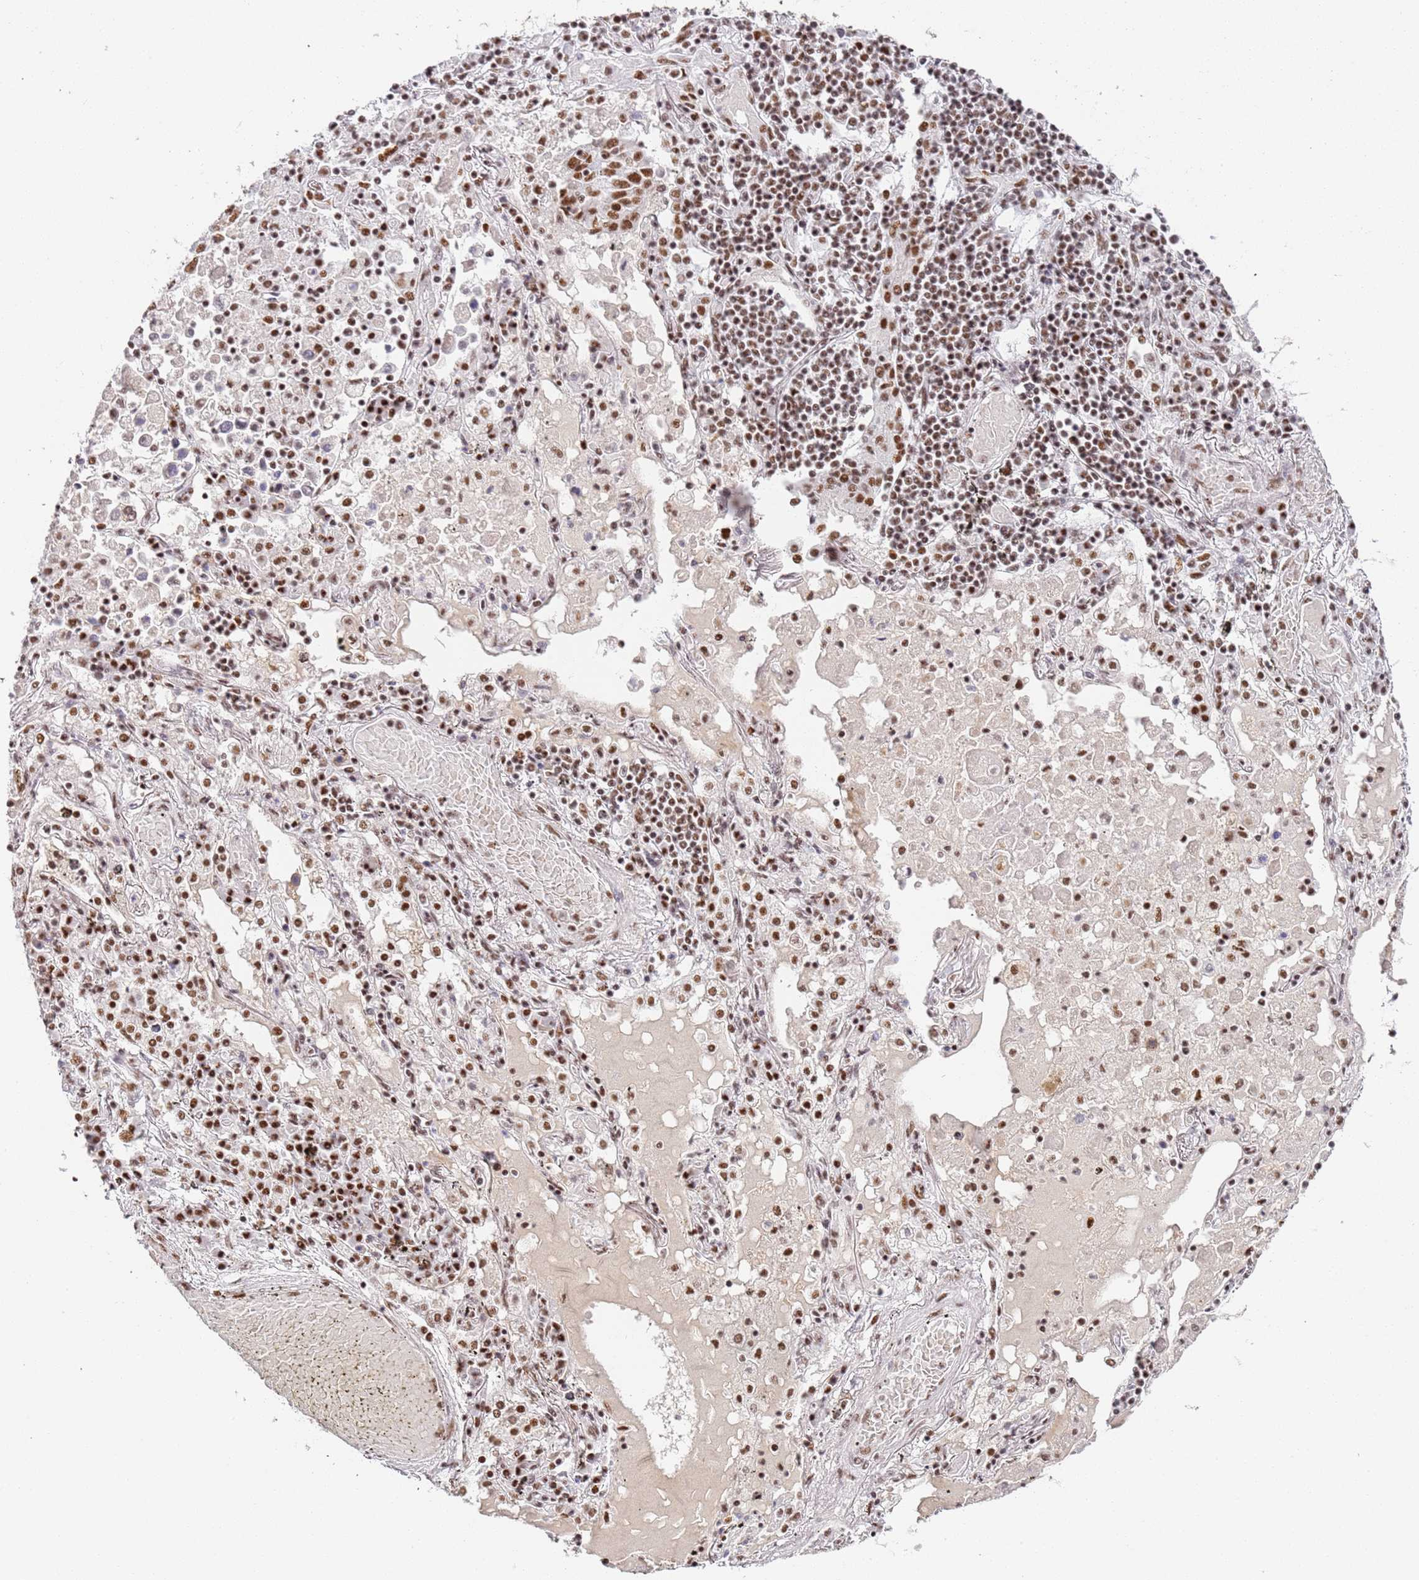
{"staining": {"intensity": "strong", "quantity": ">75%", "location": "nuclear"}, "tissue": "lung cancer", "cell_type": "Tumor cells", "image_type": "cancer", "snomed": [{"axis": "morphology", "description": "Squamous cell carcinoma, NOS"}, {"axis": "topography", "description": "Lung"}], "caption": "An IHC photomicrograph of neoplastic tissue is shown. Protein staining in brown shows strong nuclear positivity in squamous cell carcinoma (lung) within tumor cells.", "gene": "AKAP8L", "patient": {"sex": "male", "age": 65}}